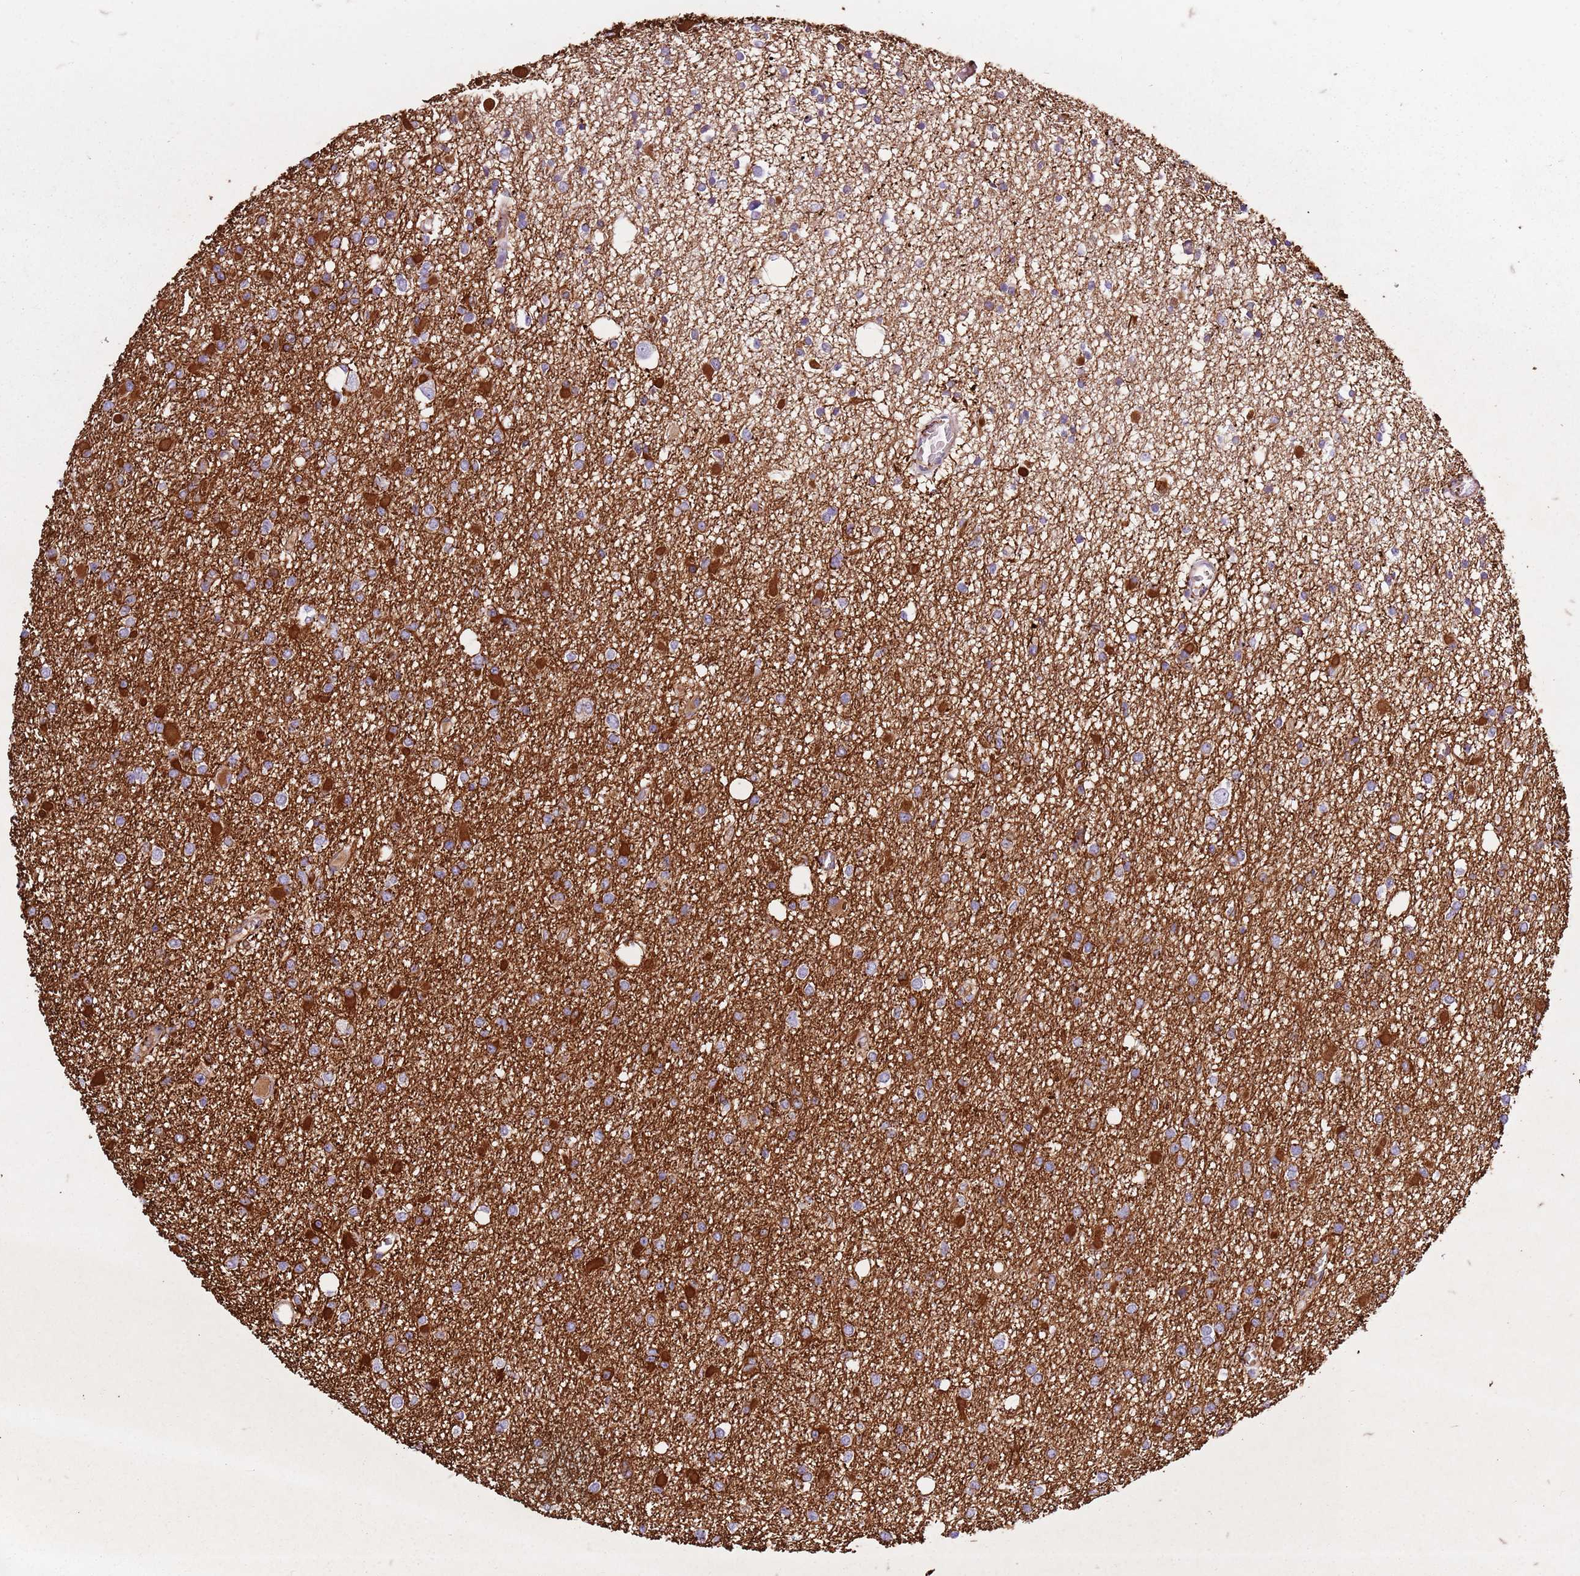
{"staining": {"intensity": "strong", "quantity": "<25%", "location": "cytoplasmic/membranous"}, "tissue": "glioma", "cell_type": "Tumor cells", "image_type": "cancer", "snomed": [{"axis": "morphology", "description": "Glioma, malignant, Low grade"}, {"axis": "topography", "description": "Brain"}], "caption": "Immunohistochemistry (IHC) image of neoplastic tissue: human glioma stained using immunohistochemistry (IHC) shows medium levels of strong protein expression localized specifically in the cytoplasmic/membranous of tumor cells, appearing as a cytoplasmic/membranous brown color.", "gene": "TAS2R38", "patient": {"sex": "female", "age": 22}}